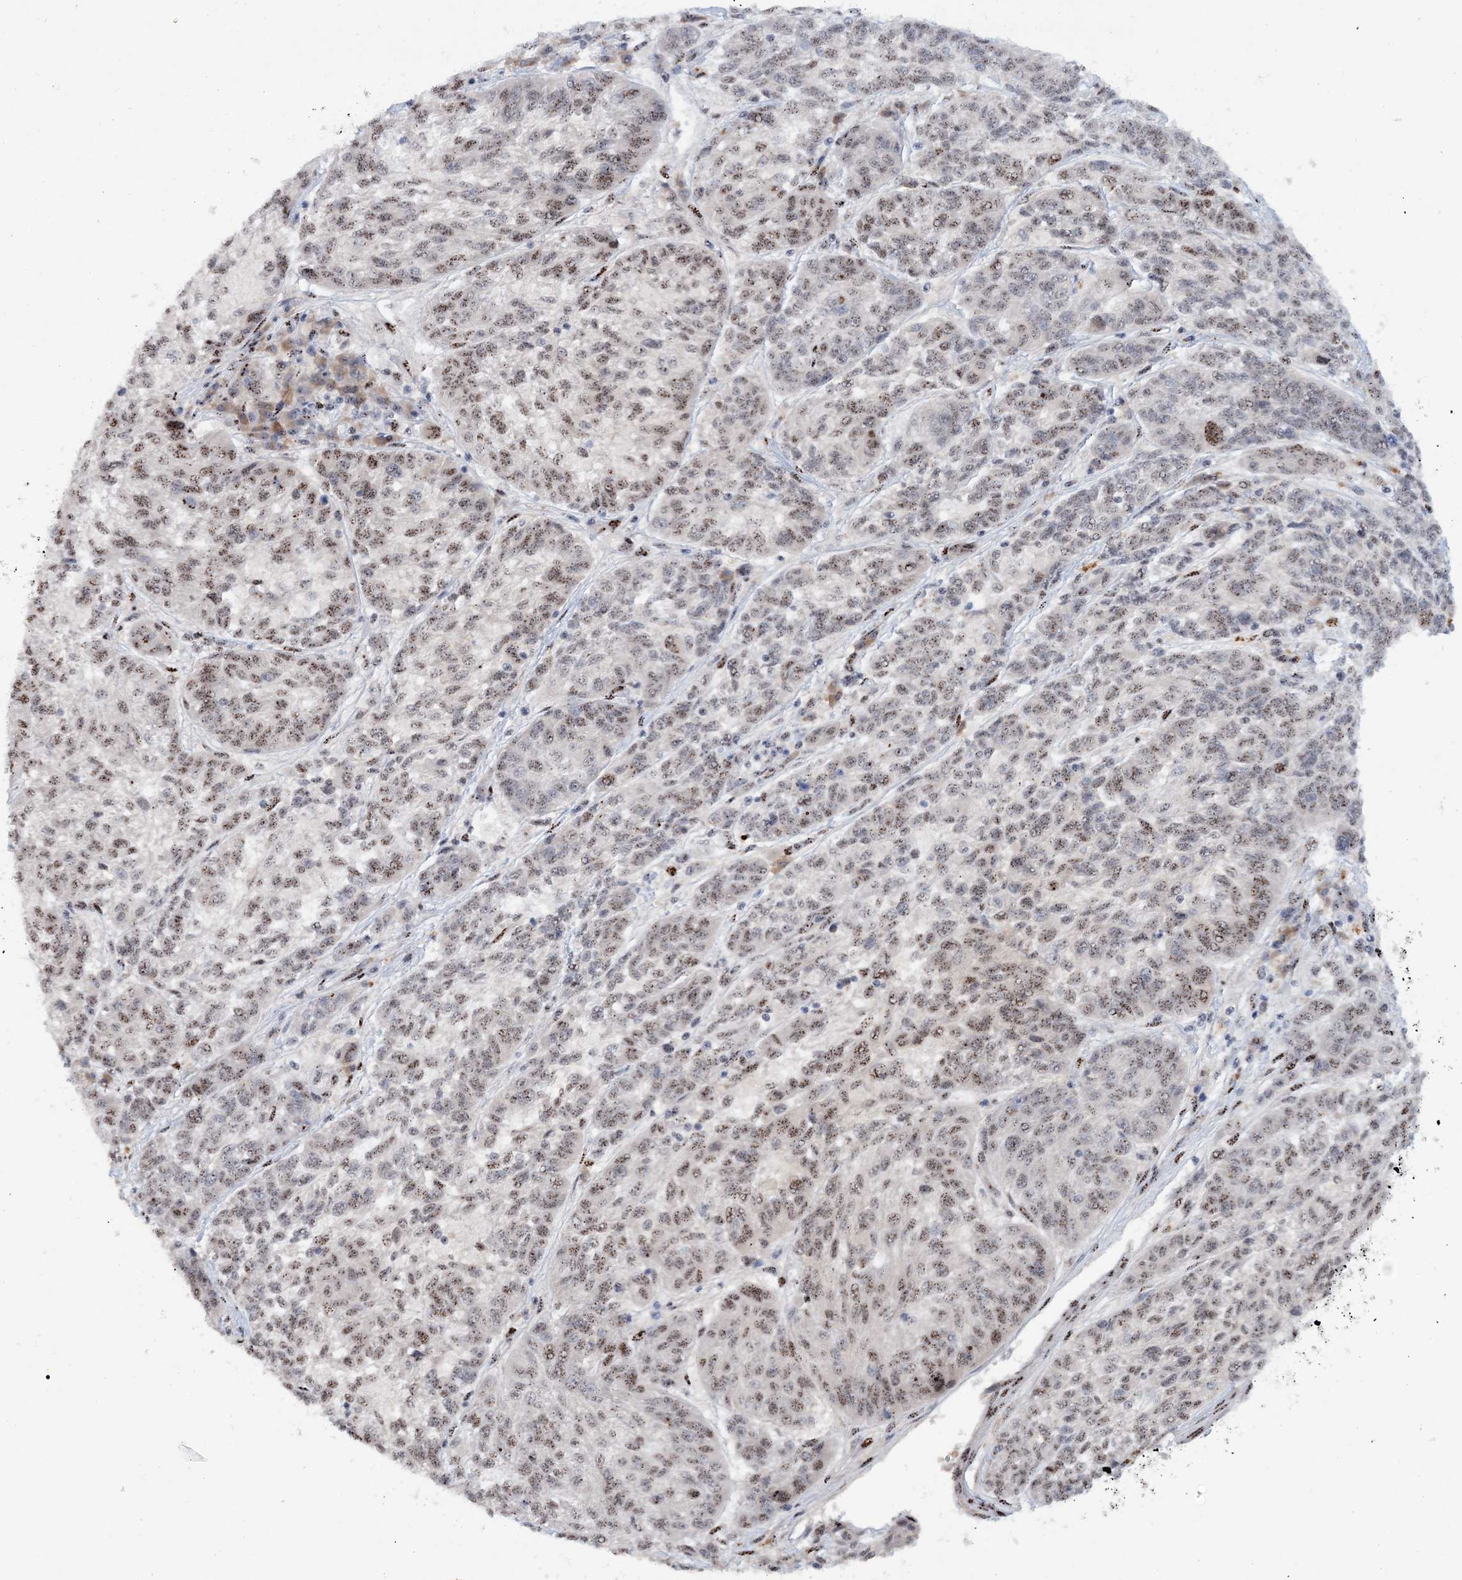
{"staining": {"intensity": "moderate", "quantity": ">75%", "location": "nuclear"}, "tissue": "melanoma", "cell_type": "Tumor cells", "image_type": "cancer", "snomed": [{"axis": "morphology", "description": "Malignant melanoma, NOS"}, {"axis": "topography", "description": "Skin"}], "caption": "A brown stain highlights moderate nuclear expression of a protein in human malignant melanoma tumor cells.", "gene": "GIN1", "patient": {"sex": "male", "age": 53}}